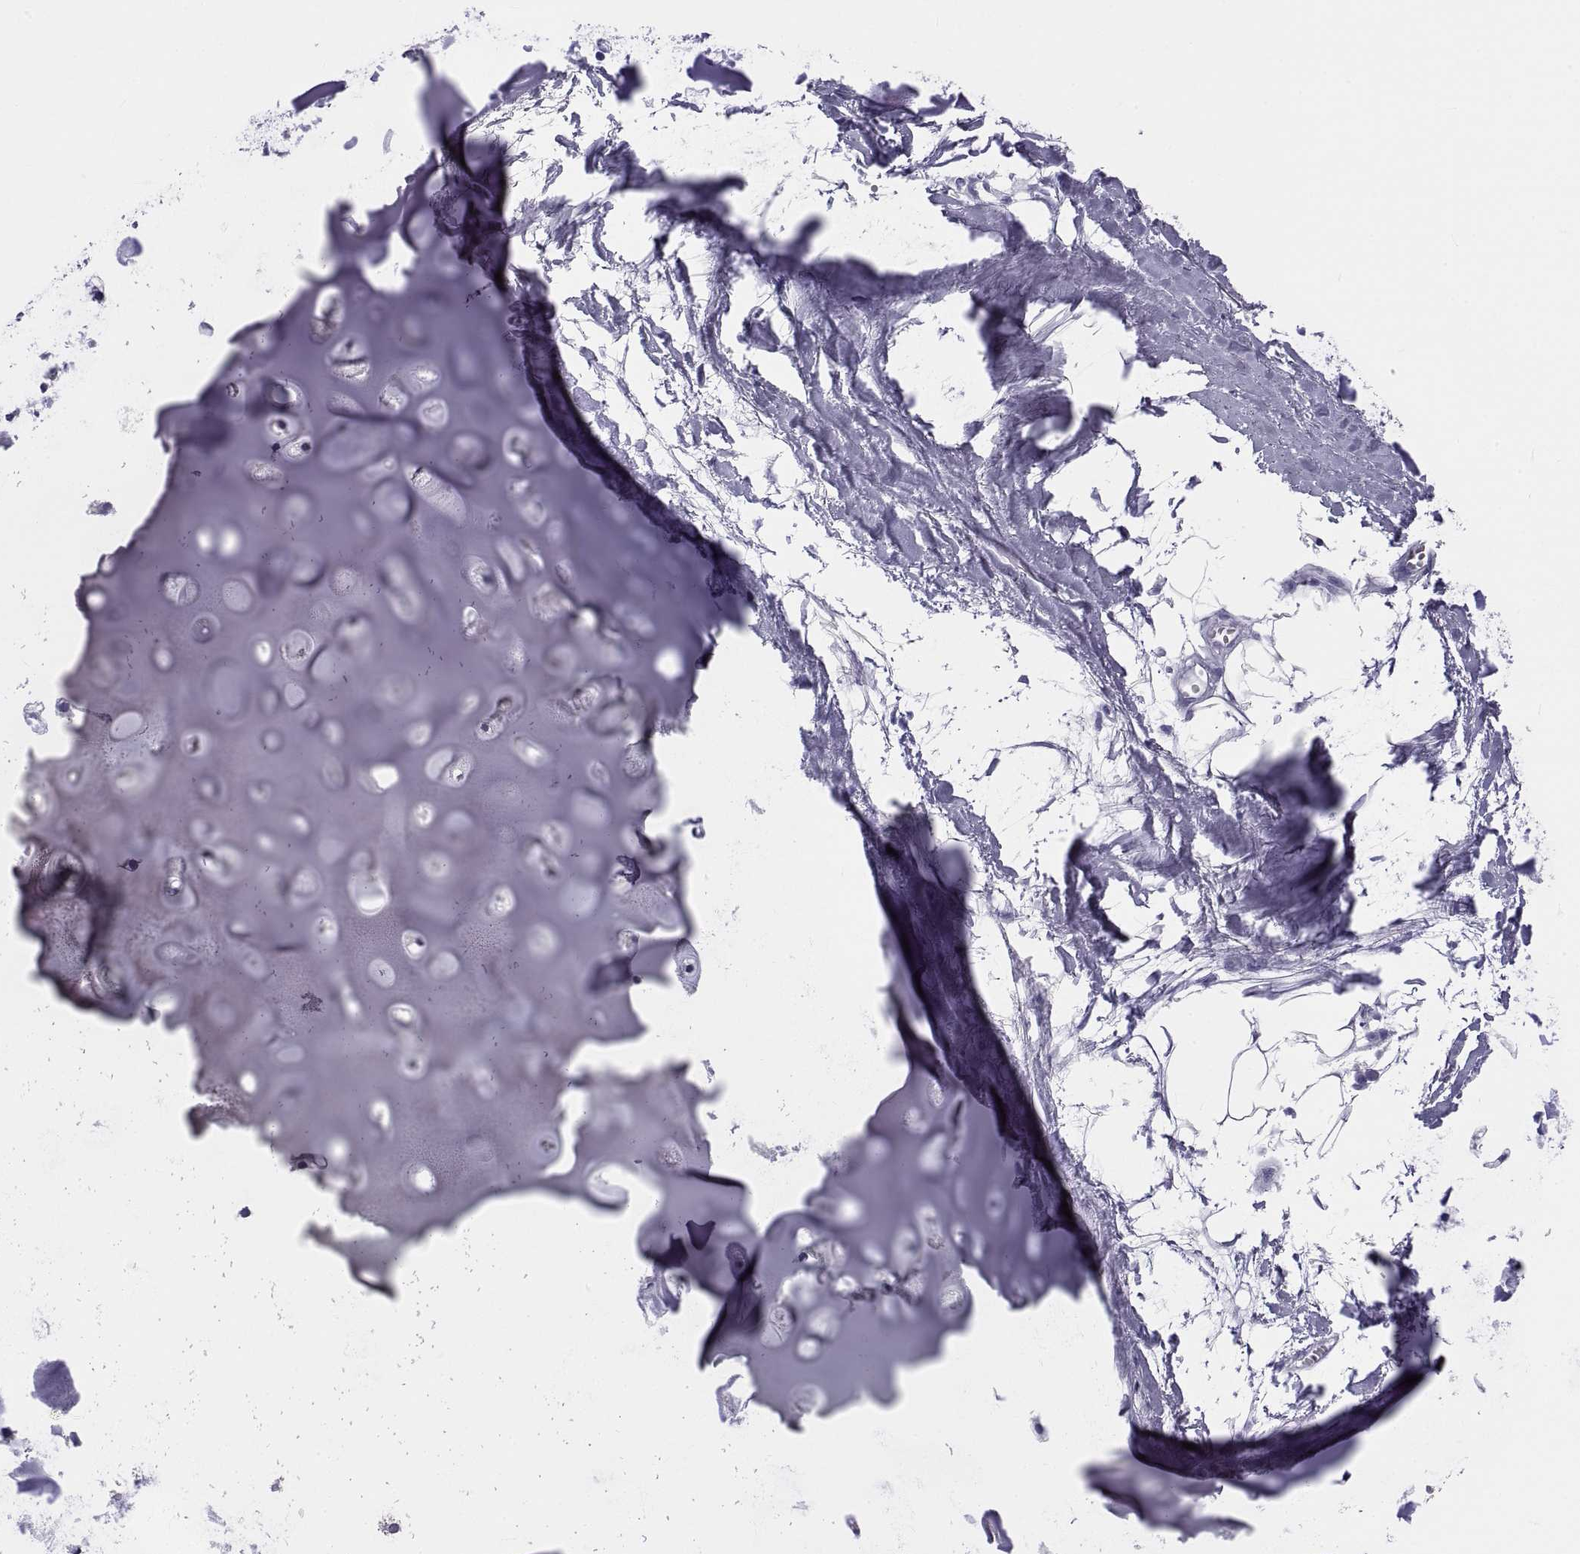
{"staining": {"intensity": "negative", "quantity": "none", "location": "none"}, "tissue": "soft tissue", "cell_type": "Chondrocytes", "image_type": "normal", "snomed": [{"axis": "morphology", "description": "Normal tissue, NOS"}, {"axis": "morphology", "description": "Squamous cell carcinoma, NOS"}, {"axis": "topography", "description": "Cartilage tissue"}, {"axis": "topography", "description": "Lung"}], "caption": "A high-resolution image shows immunohistochemistry staining of normal soft tissue, which shows no significant expression in chondrocytes. (Stains: DAB IHC with hematoxylin counter stain, Microscopy: brightfield microscopy at high magnification).", "gene": "DEFB129", "patient": {"sex": "male", "age": 66}}